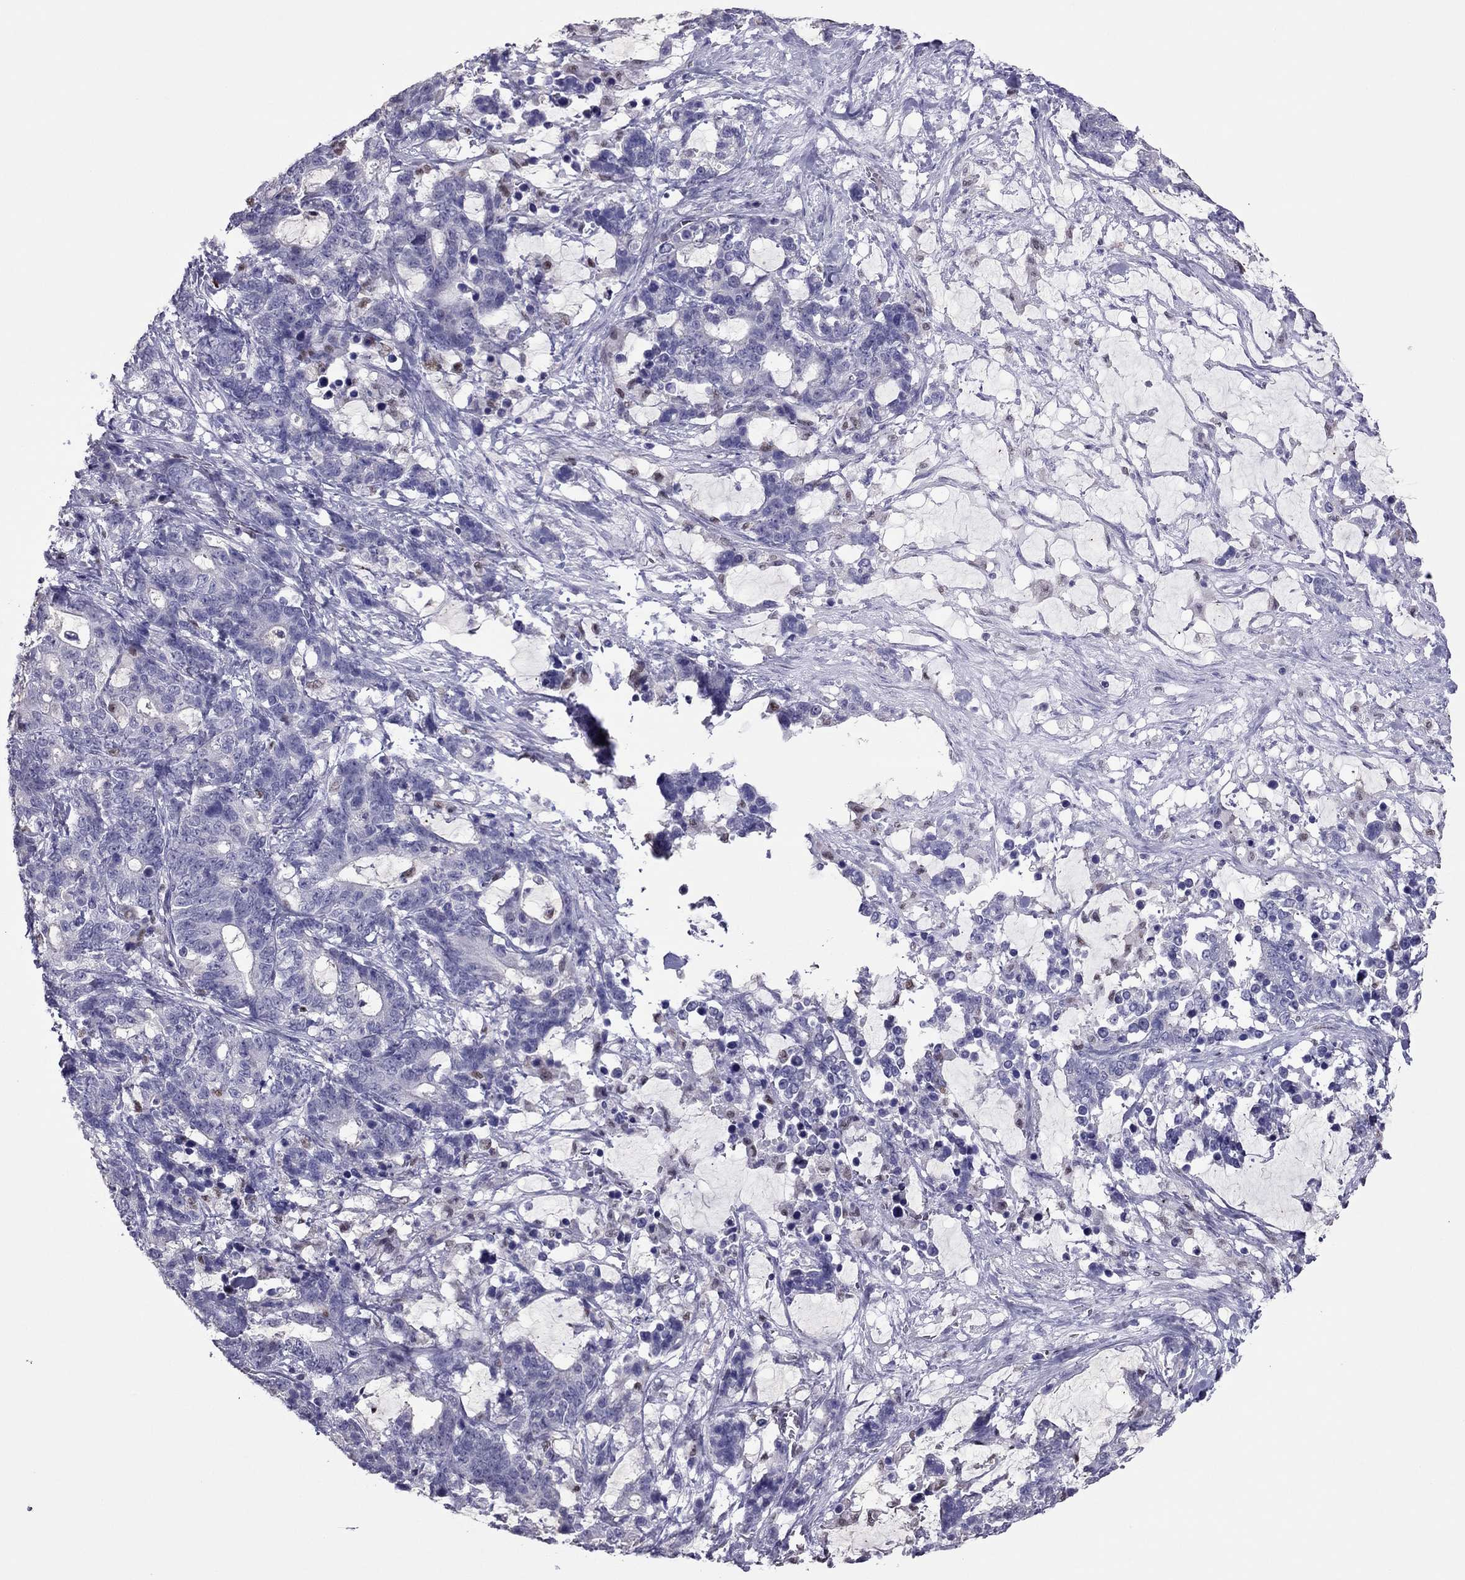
{"staining": {"intensity": "negative", "quantity": "none", "location": "none"}, "tissue": "stomach cancer", "cell_type": "Tumor cells", "image_type": "cancer", "snomed": [{"axis": "morphology", "description": "Normal tissue, NOS"}, {"axis": "morphology", "description": "Adenocarcinoma, NOS"}, {"axis": "topography", "description": "Stomach"}], "caption": "Tumor cells show no significant protein staining in stomach cancer (adenocarcinoma).", "gene": "SPINT3", "patient": {"sex": "female", "age": 64}}